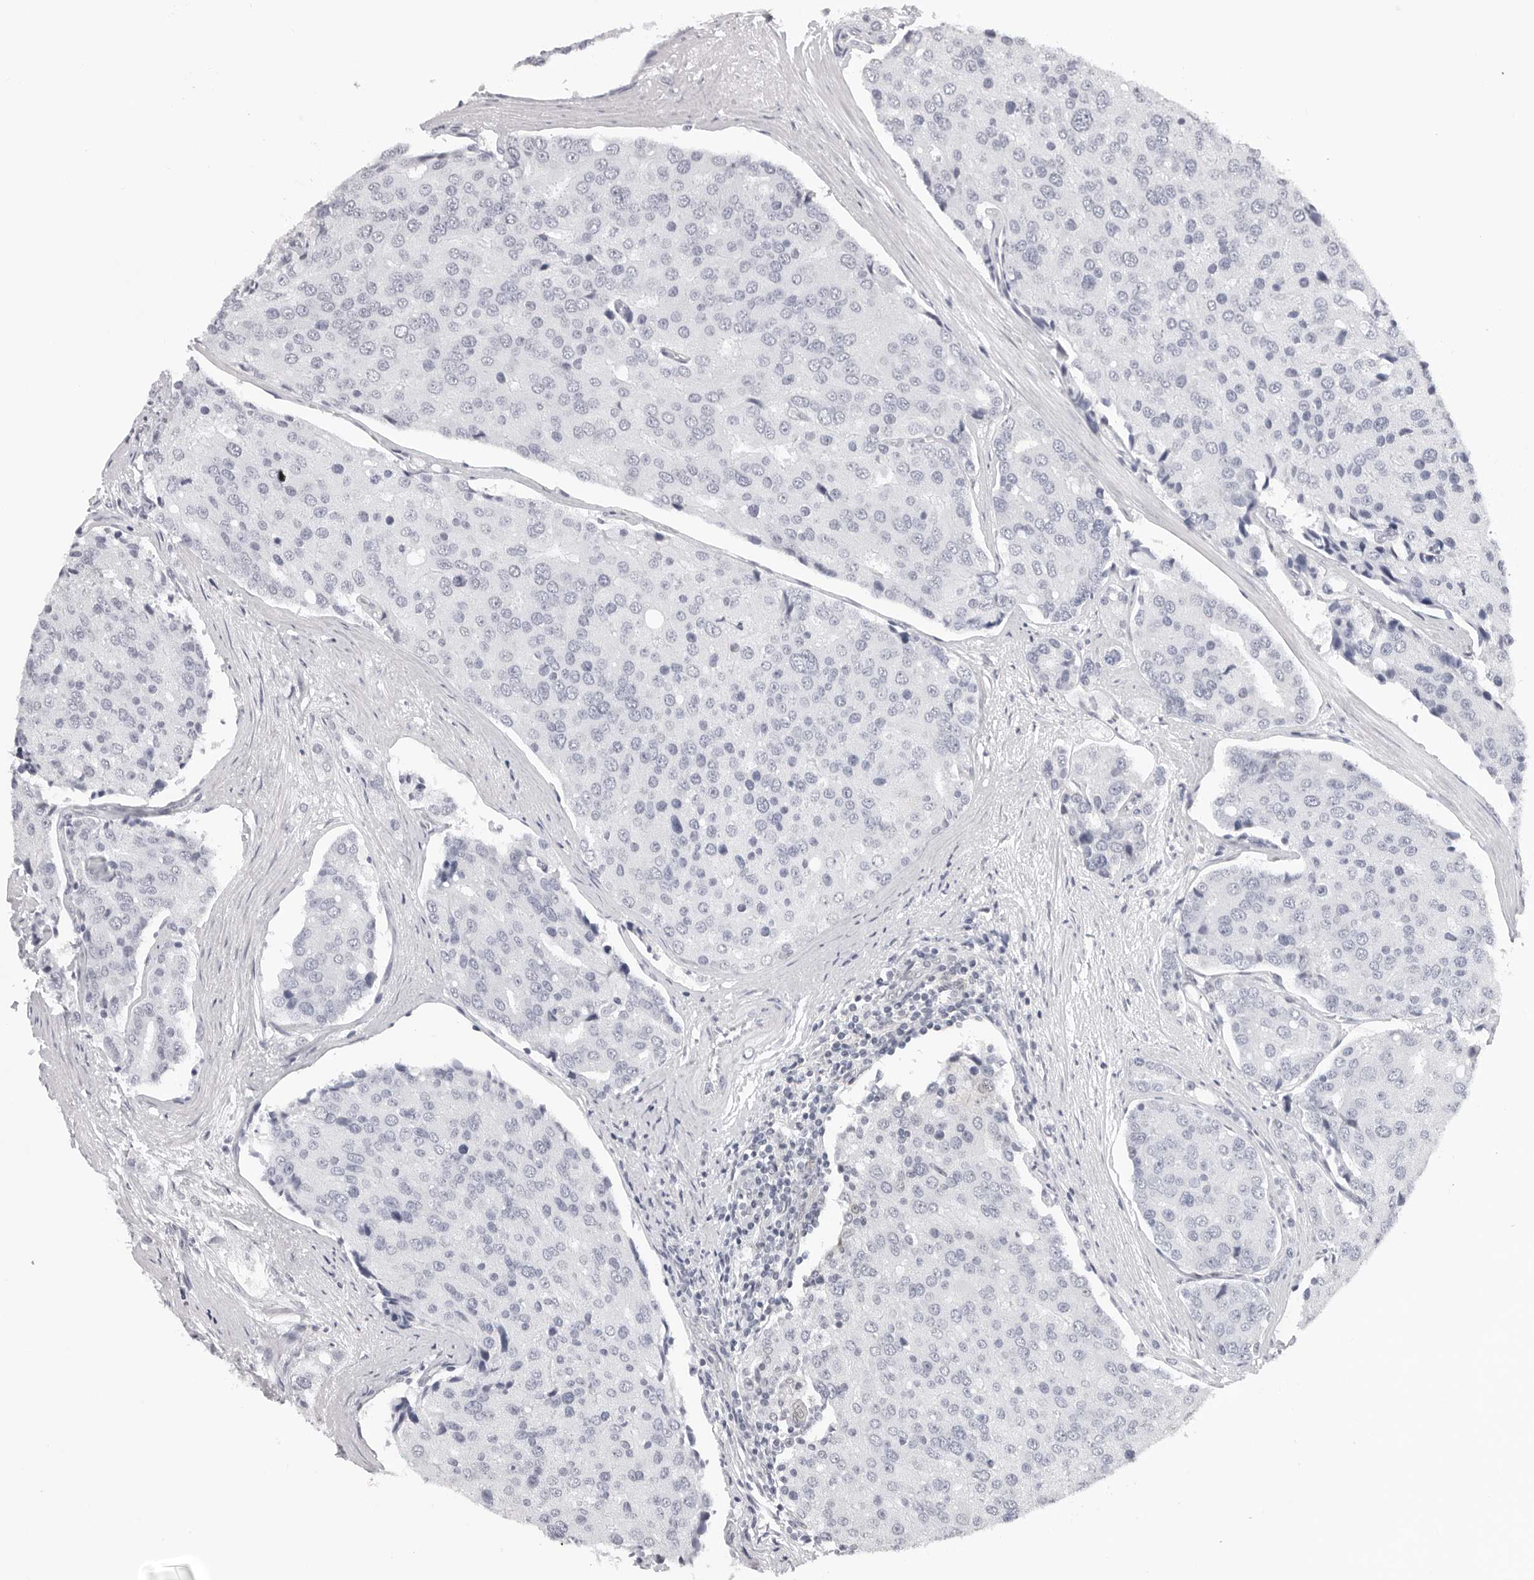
{"staining": {"intensity": "negative", "quantity": "none", "location": "none"}, "tissue": "prostate cancer", "cell_type": "Tumor cells", "image_type": "cancer", "snomed": [{"axis": "morphology", "description": "Adenocarcinoma, High grade"}, {"axis": "topography", "description": "Prostate"}], "caption": "Prostate cancer stained for a protein using IHC shows no staining tumor cells.", "gene": "CASP7", "patient": {"sex": "male", "age": 50}}